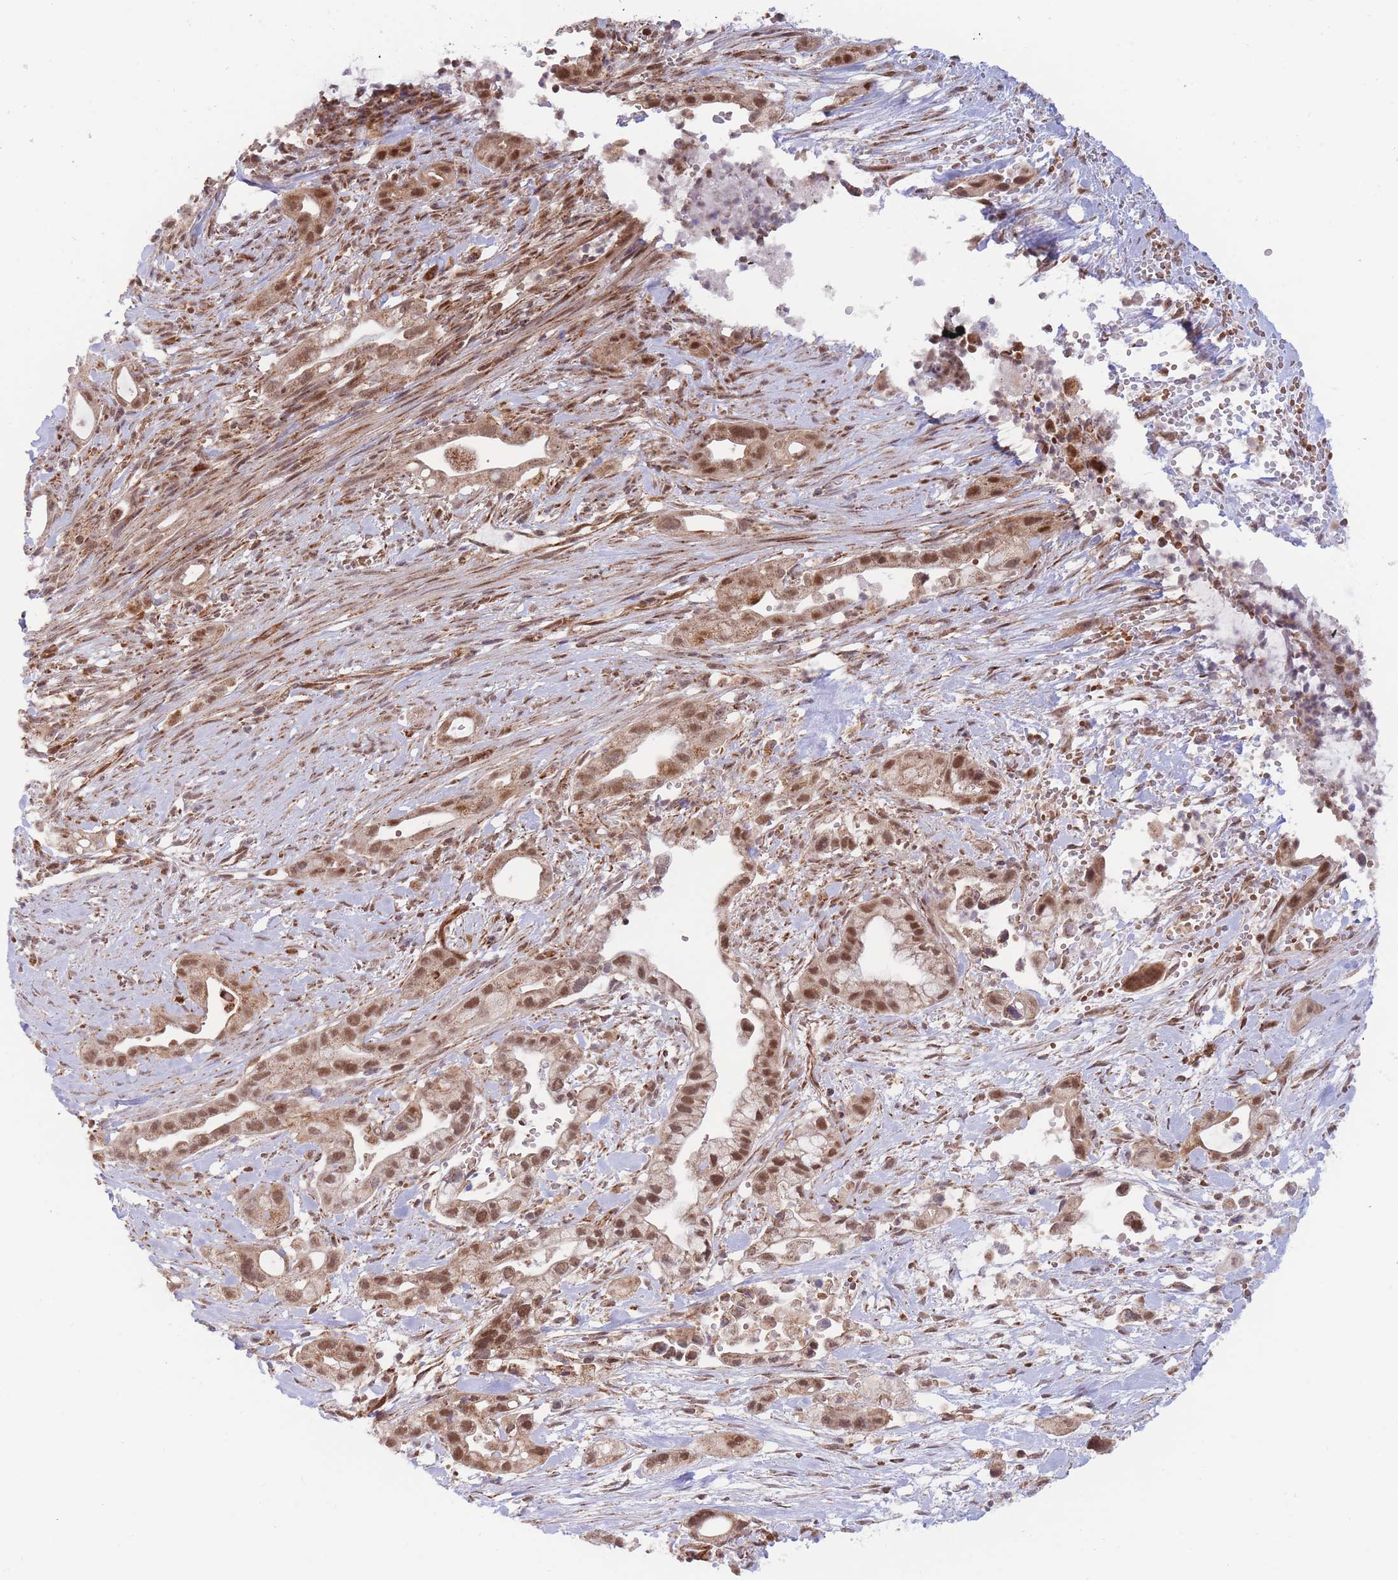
{"staining": {"intensity": "moderate", "quantity": ">75%", "location": "nuclear"}, "tissue": "pancreatic cancer", "cell_type": "Tumor cells", "image_type": "cancer", "snomed": [{"axis": "morphology", "description": "Adenocarcinoma, NOS"}, {"axis": "topography", "description": "Pancreas"}], "caption": "This is a micrograph of immunohistochemistry staining of pancreatic cancer, which shows moderate positivity in the nuclear of tumor cells.", "gene": "BOD1L1", "patient": {"sex": "male", "age": 44}}